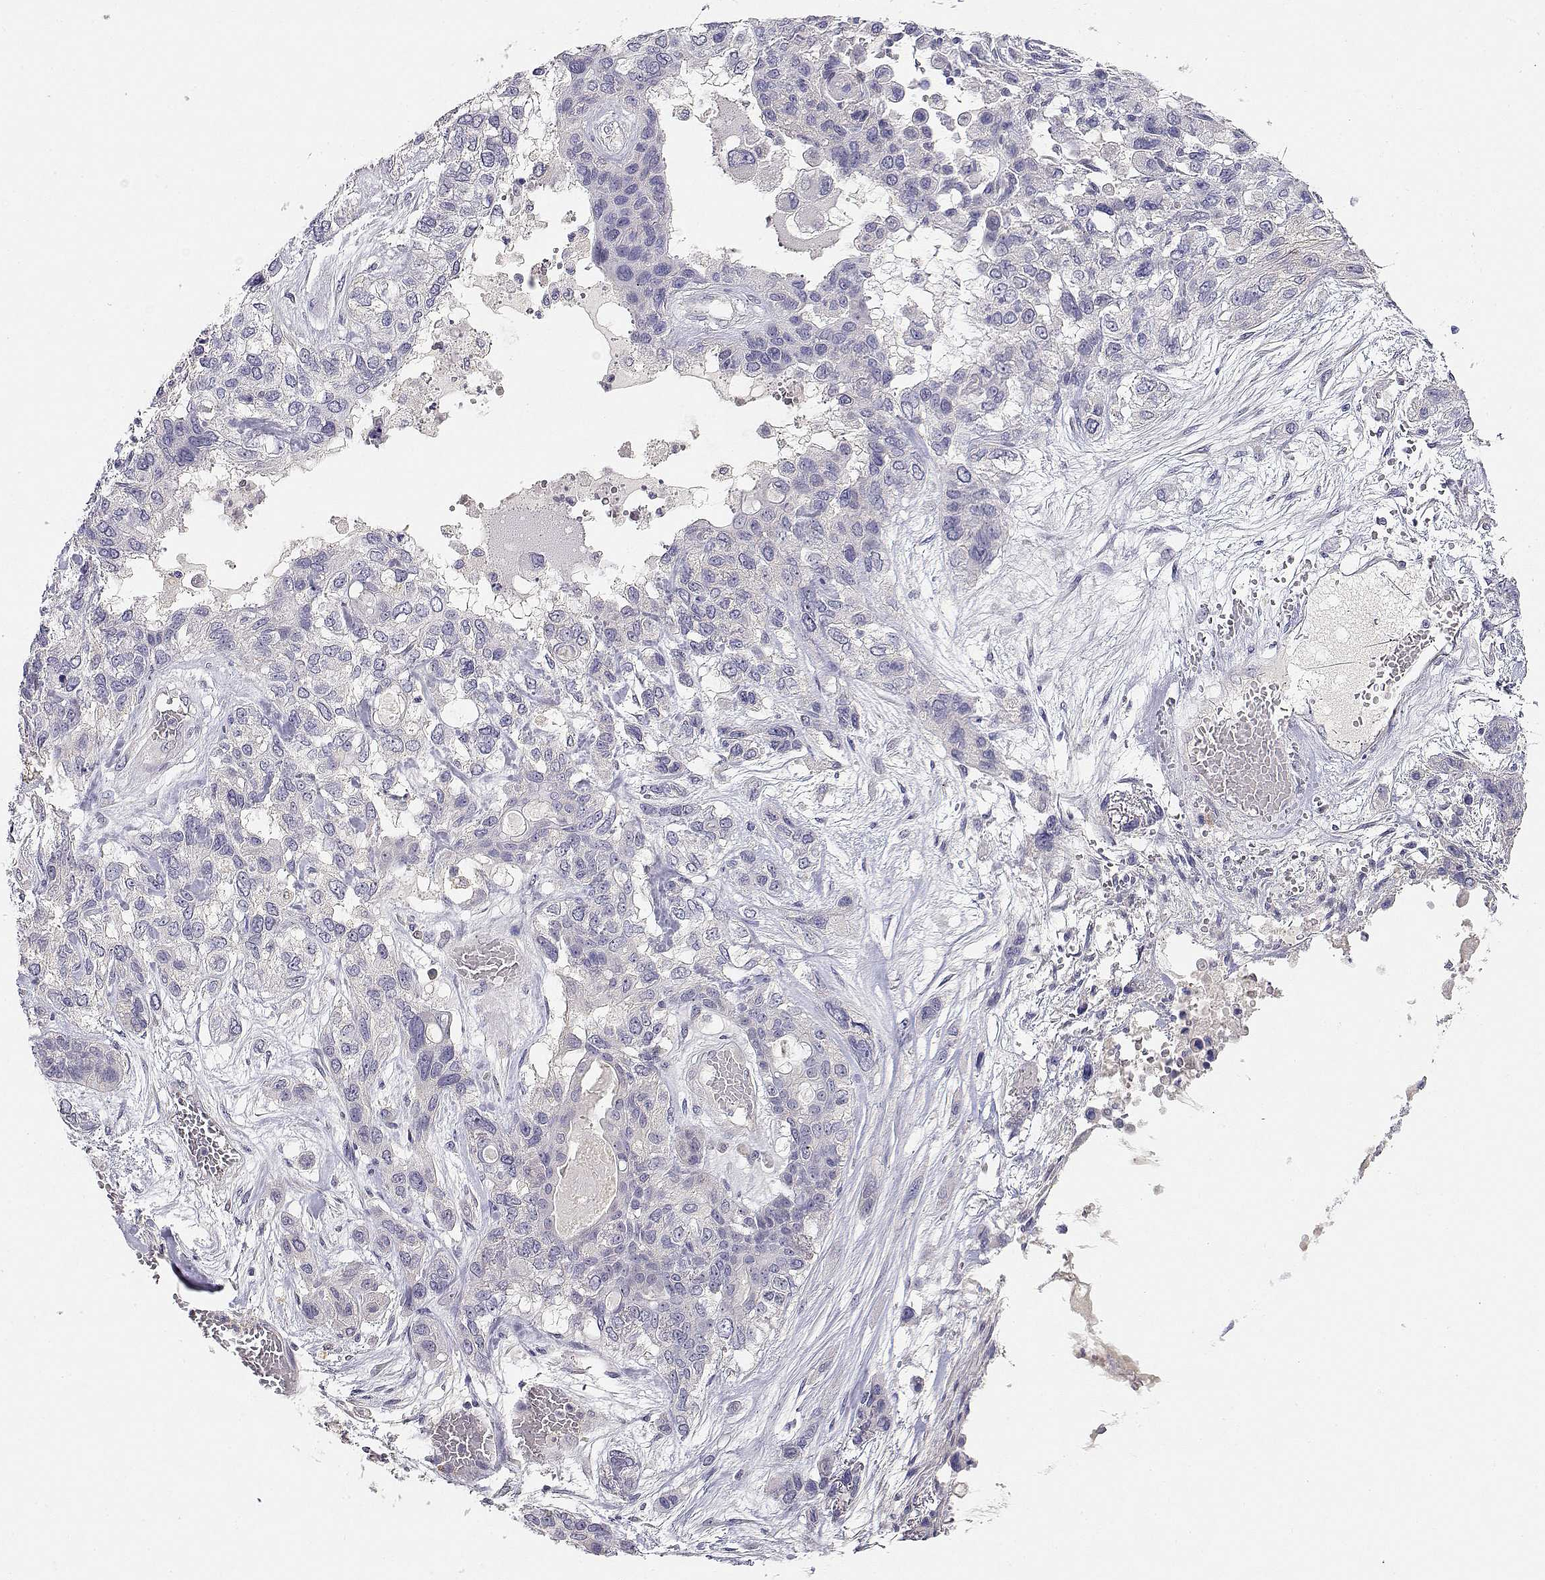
{"staining": {"intensity": "negative", "quantity": "none", "location": "none"}, "tissue": "lung cancer", "cell_type": "Tumor cells", "image_type": "cancer", "snomed": [{"axis": "morphology", "description": "Squamous cell carcinoma, NOS"}, {"axis": "topography", "description": "Lung"}], "caption": "There is no significant expression in tumor cells of squamous cell carcinoma (lung).", "gene": "ADA", "patient": {"sex": "female", "age": 70}}